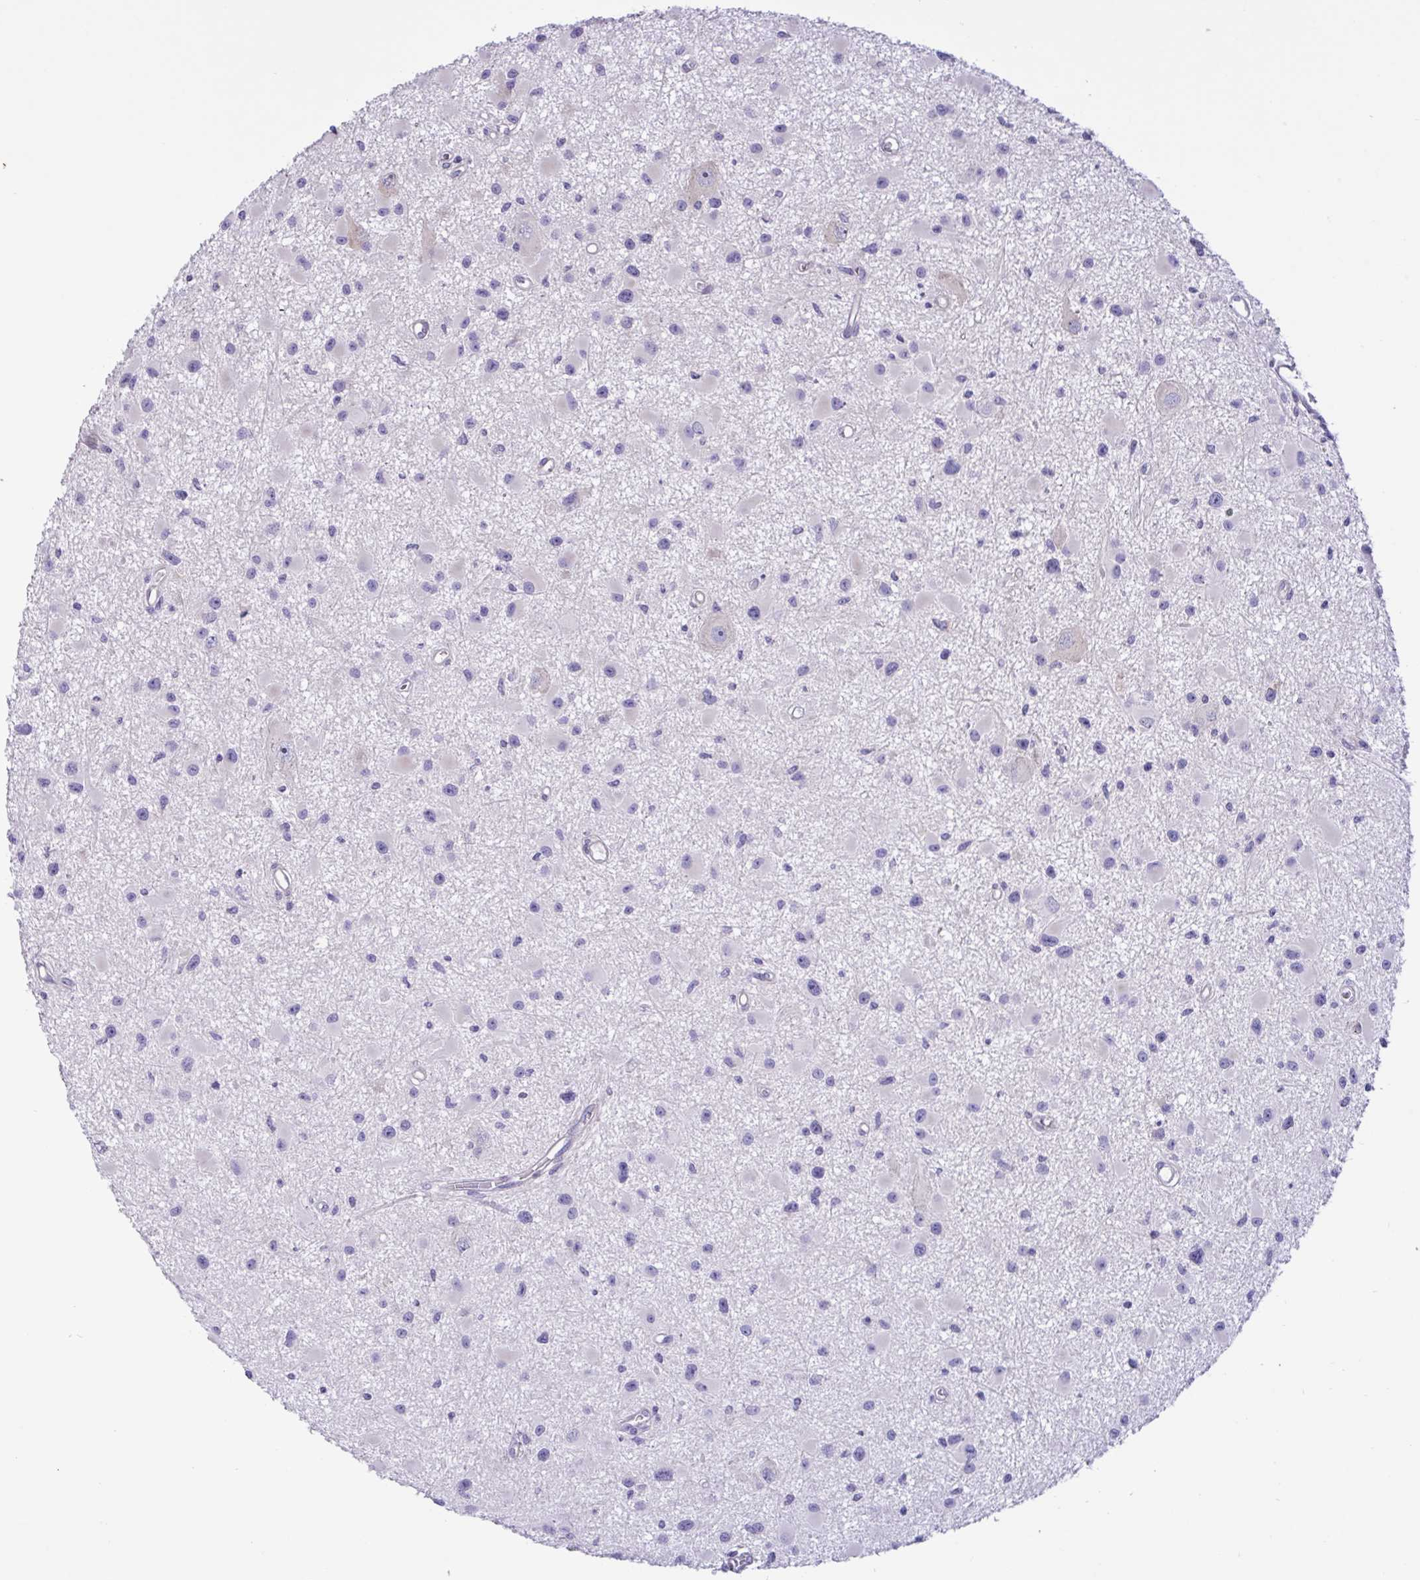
{"staining": {"intensity": "negative", "quantity": "none", "location": "none"}, "tissue": "glioma", "cell_type": "Tumor cells", "image_type": "cancer", "snomed": [{"axis": "morphology", "description": "Glioma, malignant, High grade"}, {"axis": "topography", "description": "Brain"}], "caption": "A histopathology image of human malignant glioma (high-grade) is negative for staining in tumor cells.", "gene": "DSC3", "patient": {"sex": "male", "age": 54}}